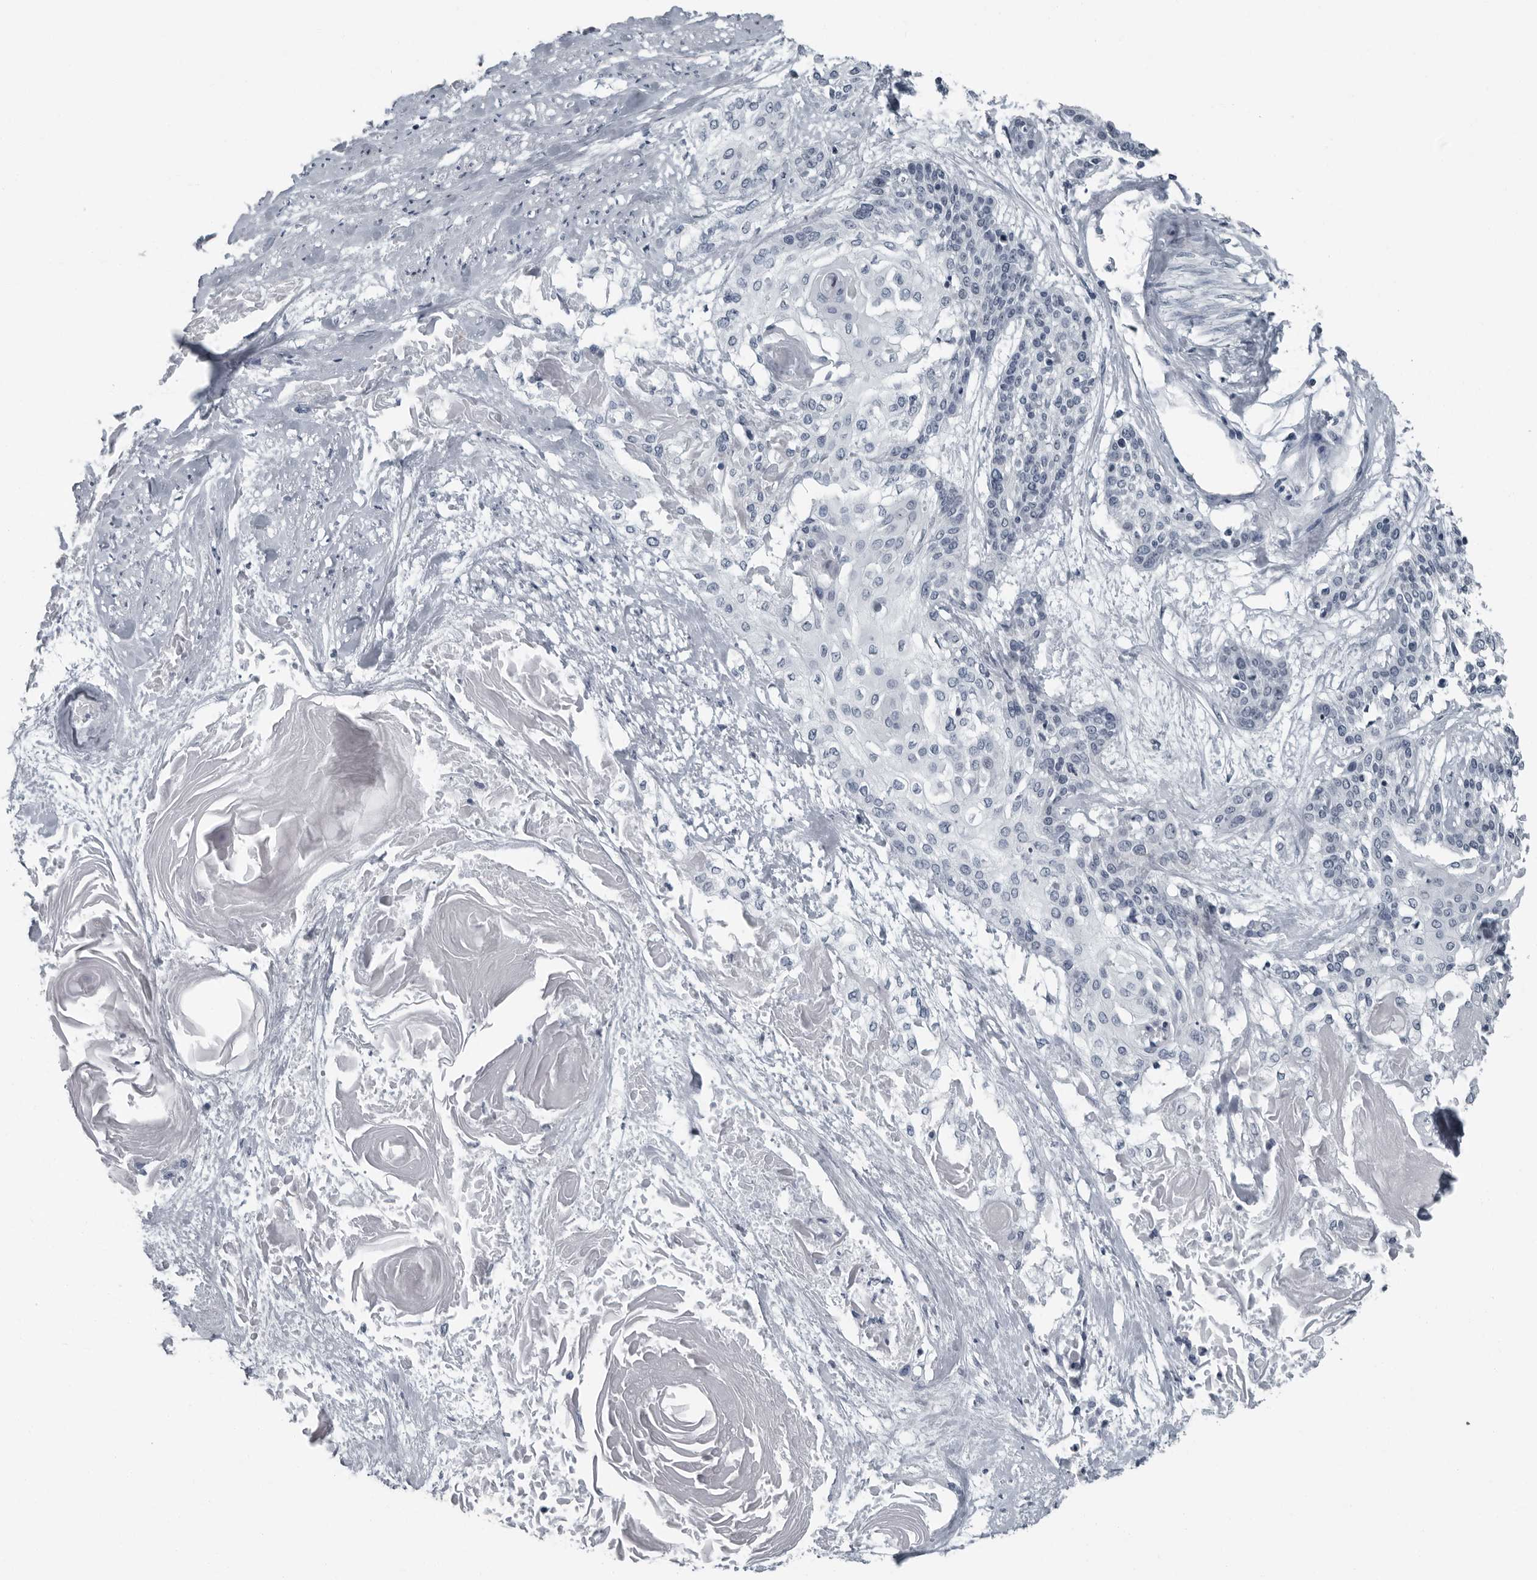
{"staining": {"intensity": "negative", "quantity": "none", "location": "none"}, "tissue": "cervical cancer", "cell_type": "Tumor cells", "image_type": "cancer", "snomed": [{"axis": "morphology", "description": "Squamous cell carcinoma, NOS"}, {"axis": "topography", "description": "Cervix"}], "caption": "The micrograph exhibits no staining of tumor cells in cervical cancer.", "gene": "PDCD11", "patient": {"sex": "female", "age": 57}}